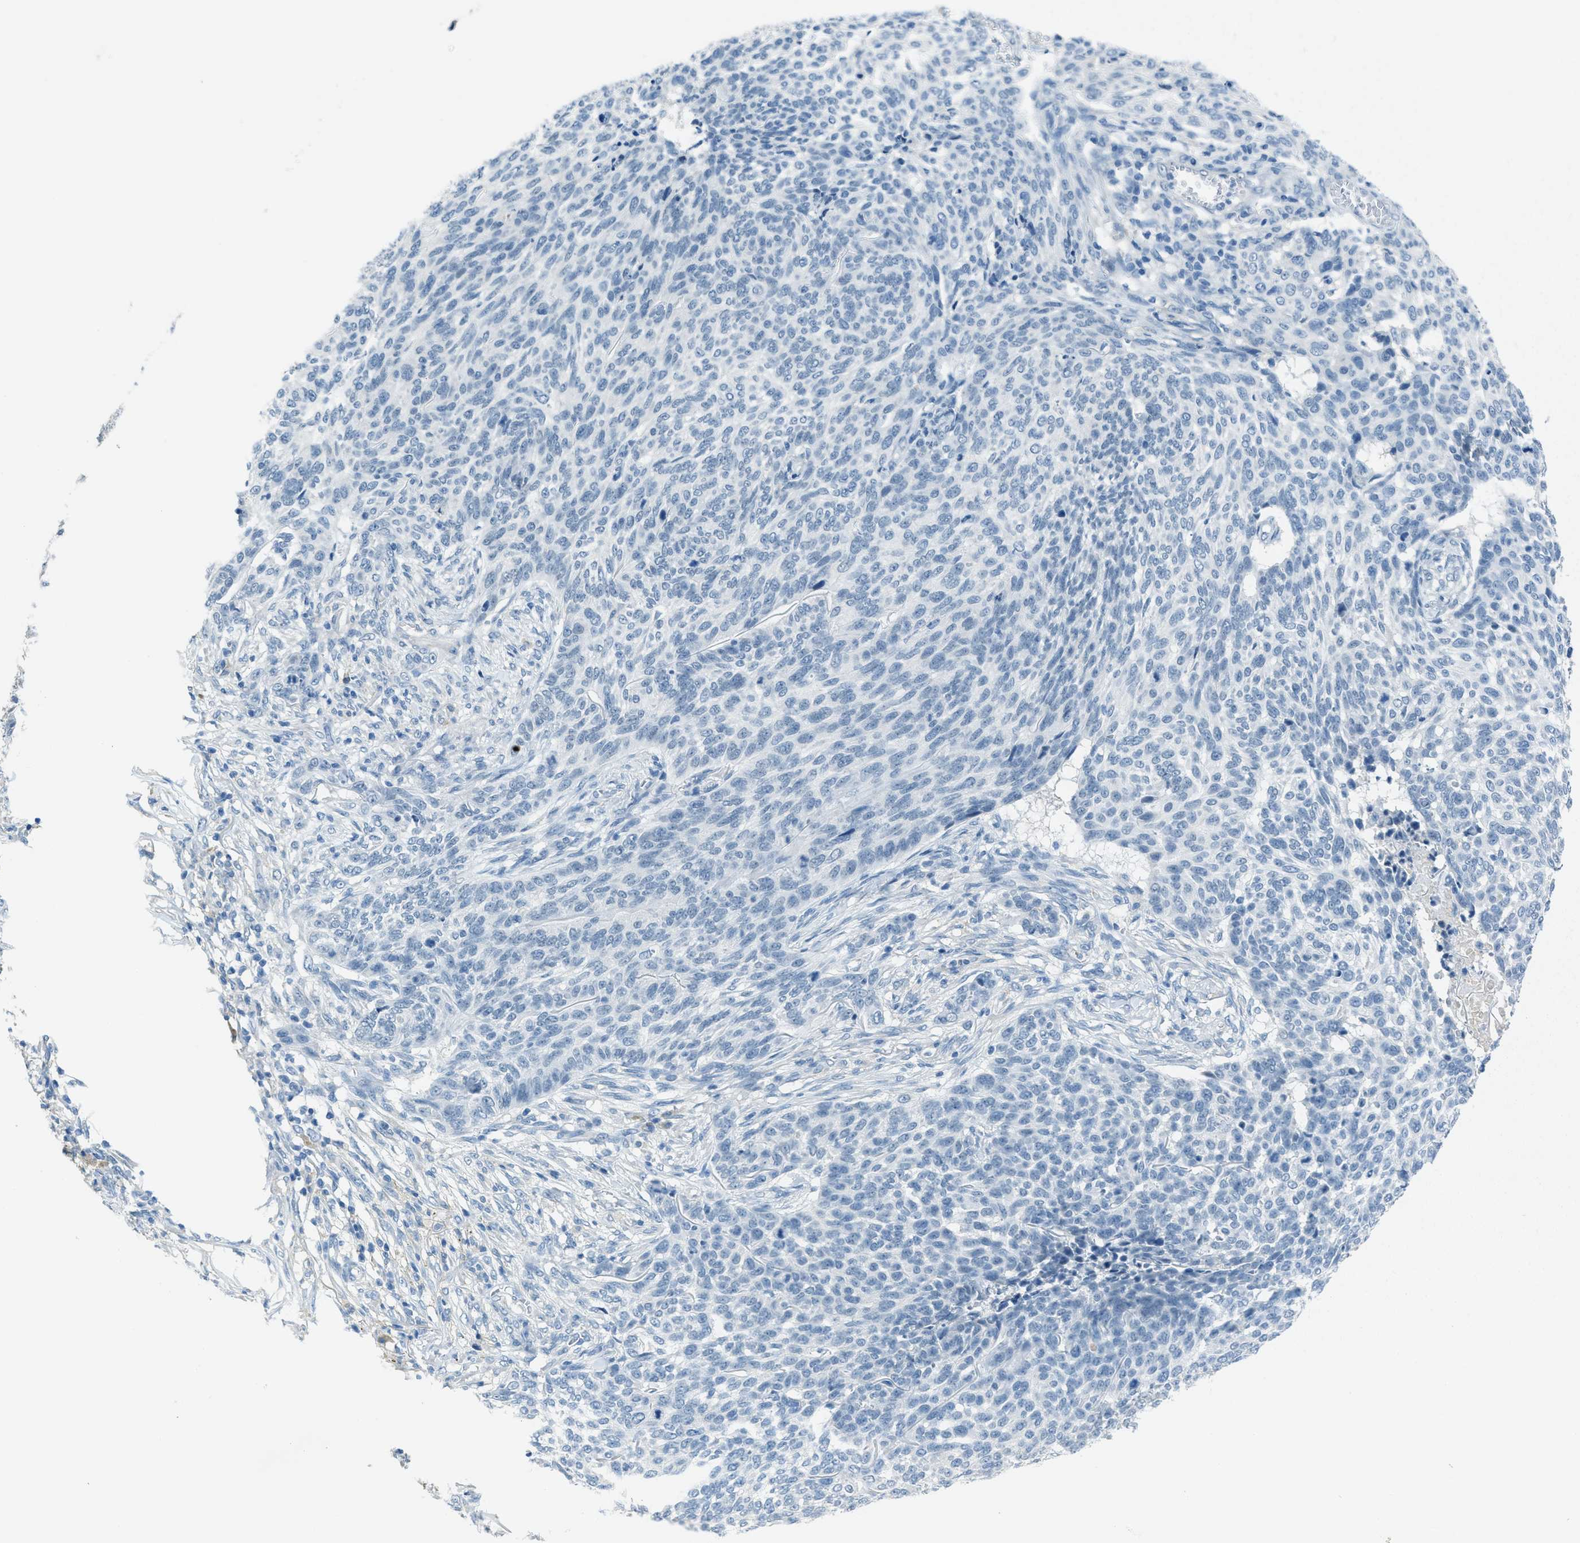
{"staining": {"intensity": "negative", "quantity": "none", "location": "none"}, "tissue": "skin cancer", "cell_type": "Tumor cells", "image_type": "cancer", "snomed": [{"axis": "morphology", "description": "Basal cell carcinoma"}, {"axis": "topography", "description": "Skin"}], "caption": "High power microscopy image of an immunohistochemistry photomicrograph of skin cancer, revealing no significant expression in tumor cells. (Stains: DAB (3,3'-diaminobenzidine) immunohistochemistry with hematoxylin counter stain, Microscopy: brightfield microscopy at high magnification).", "gene": "KLHL8", "patient": {"sex": "male", "age": 85}}